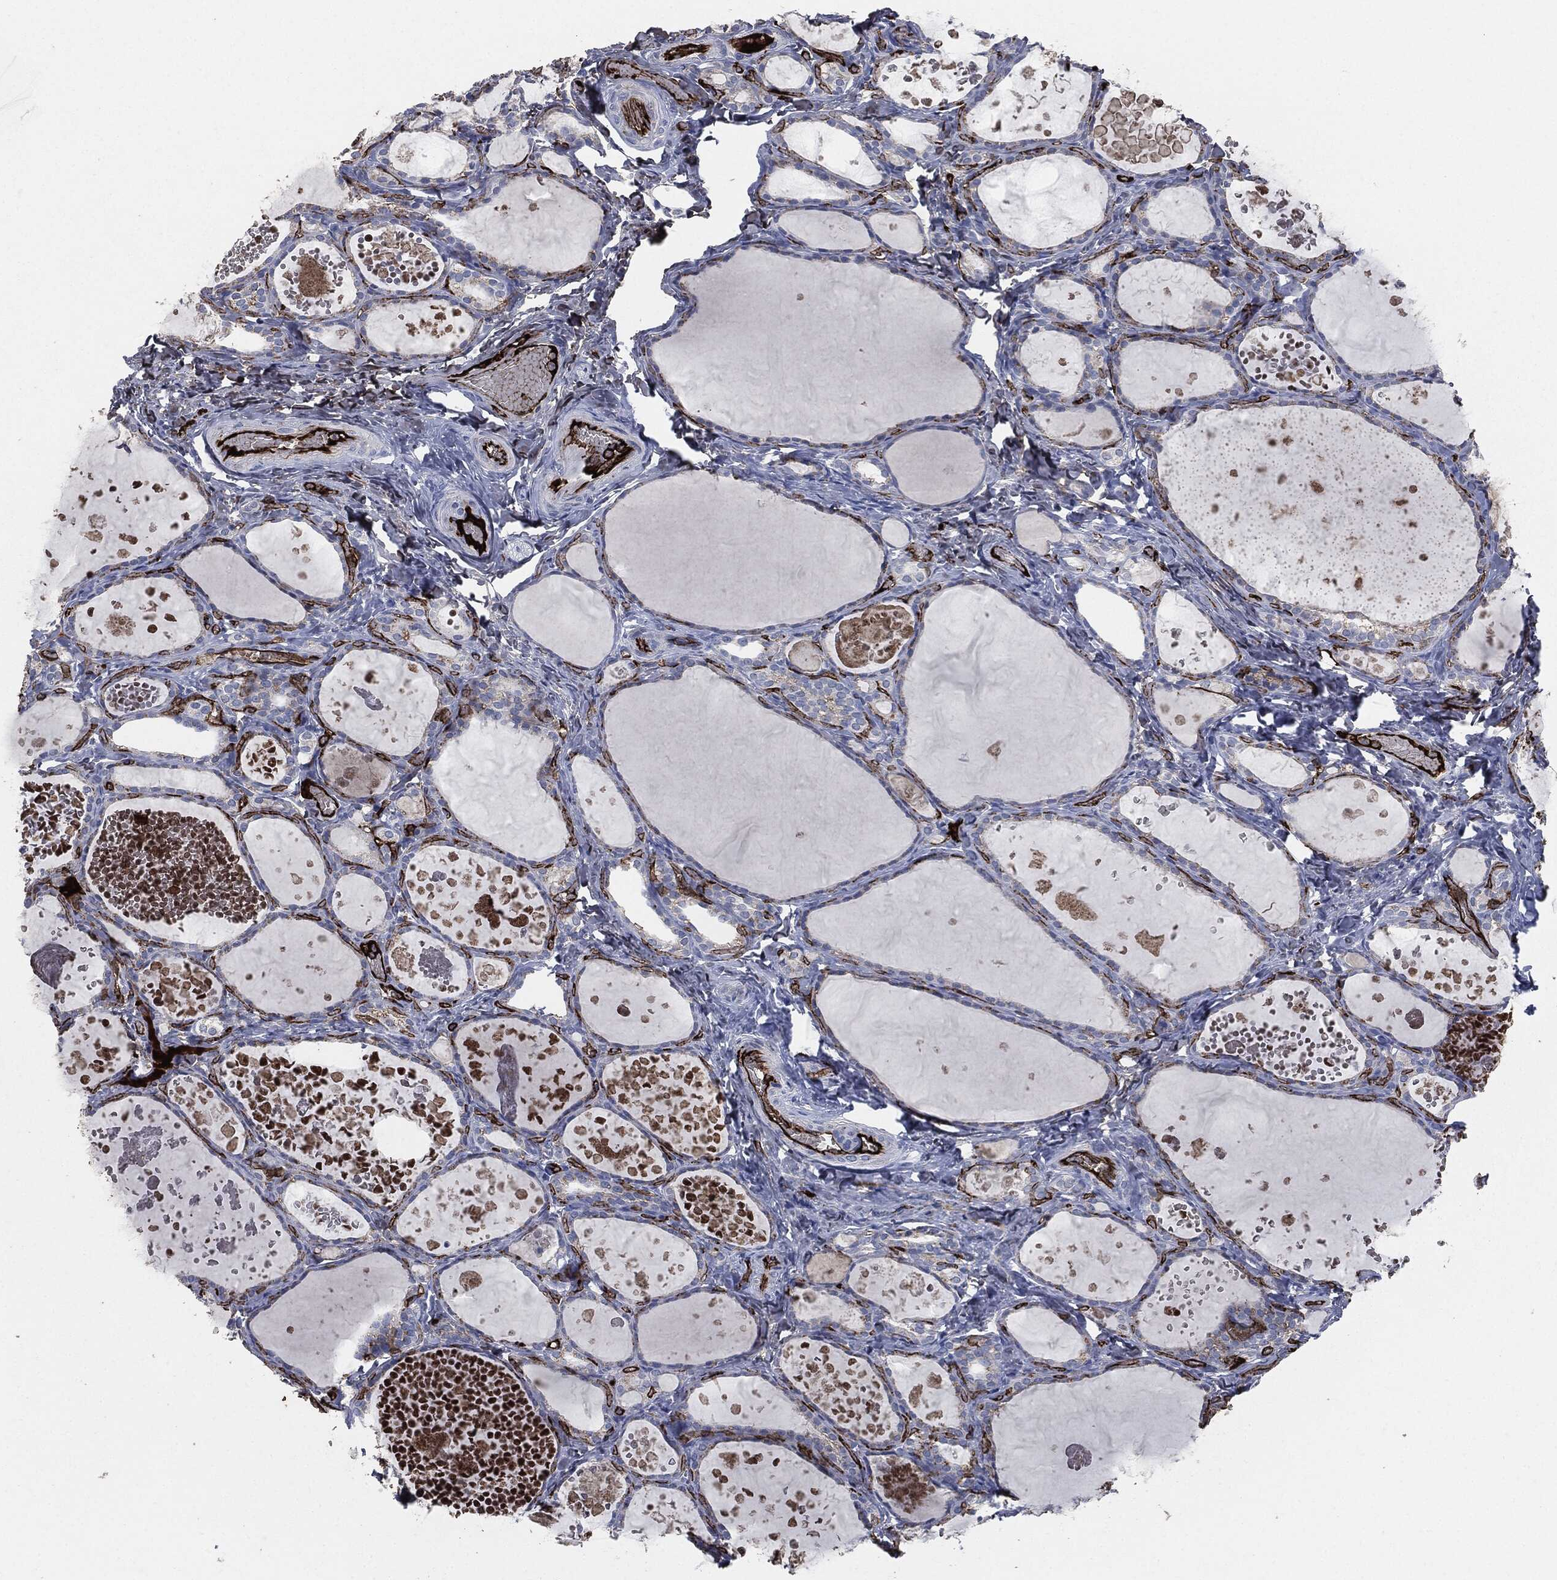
{"staining": {"intensity": "negative", "quantity": "none", "location": "none"}, "tissue": "thyroid gland", "cell_type": "Glandular cells", "image_type": "normal", "snomed": [{"axis": "morphology", "description": "Normal tissue, NOS"}, {"axis": "topography", "description": "Thyroid gland"}], "caption": "Protein analysis of benign thyroid gland demonstrates no significant expression in glandular cells. (DAB IHC visualized using brightfield microscopy, high magnification).", "gene": "APOB", "patient": {"sex": "female", "age": 56}}